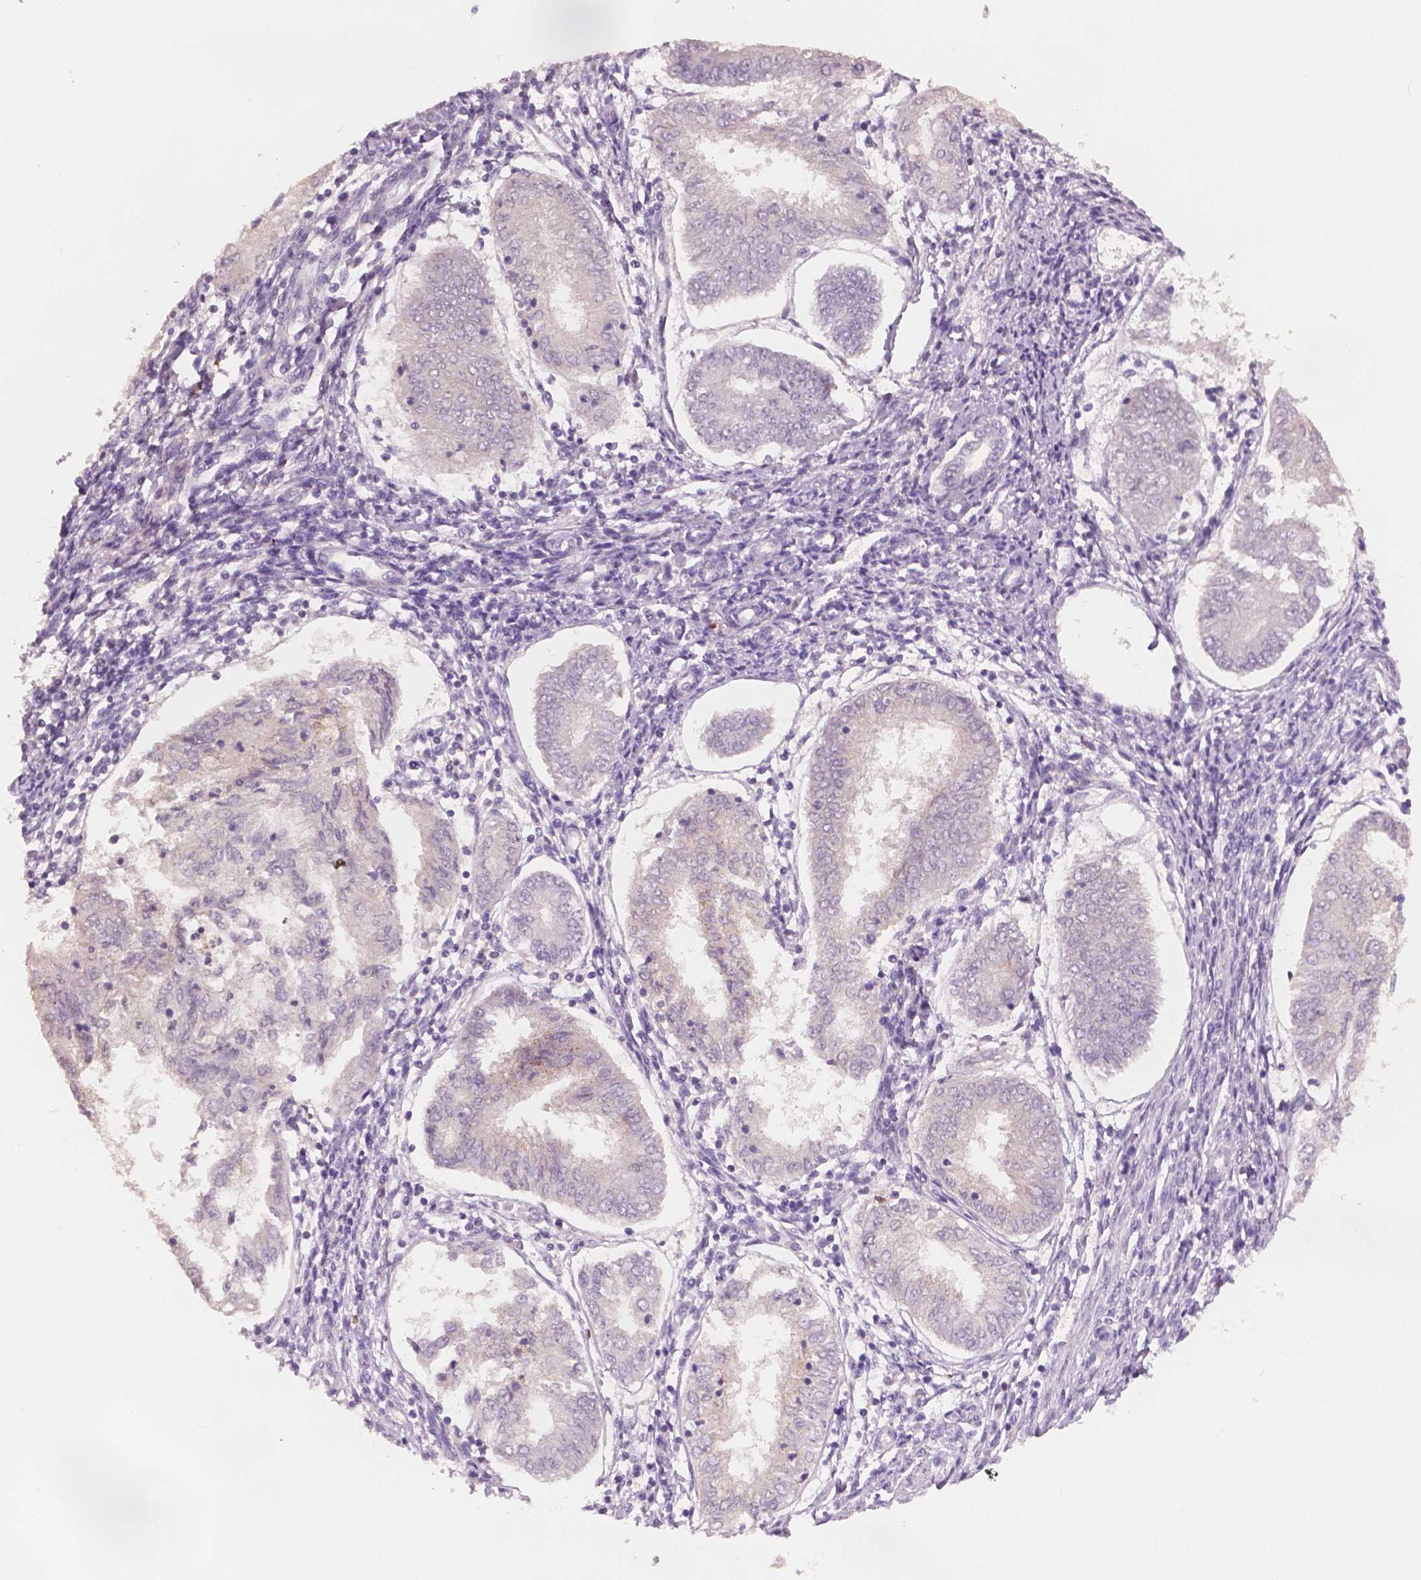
{"staining": {"intensity": "negative", "quantity": "none", "location": "none"}, "tissue": "endometrial cancer", "cell_type": "Tumor cells", "image_type": "cancer", "snomed": [{"axis": "morphology", "description": "Adenocarcinoma, NOS"}, {"axis": "topography", "description": "Endometrium"}], "caption": "Histopathology image shows no significant protein expression in tumor cells of adenocarcinoma (endometrial).", "gene": "APOA4", "patient": {"sex": "female", "age": 68}}